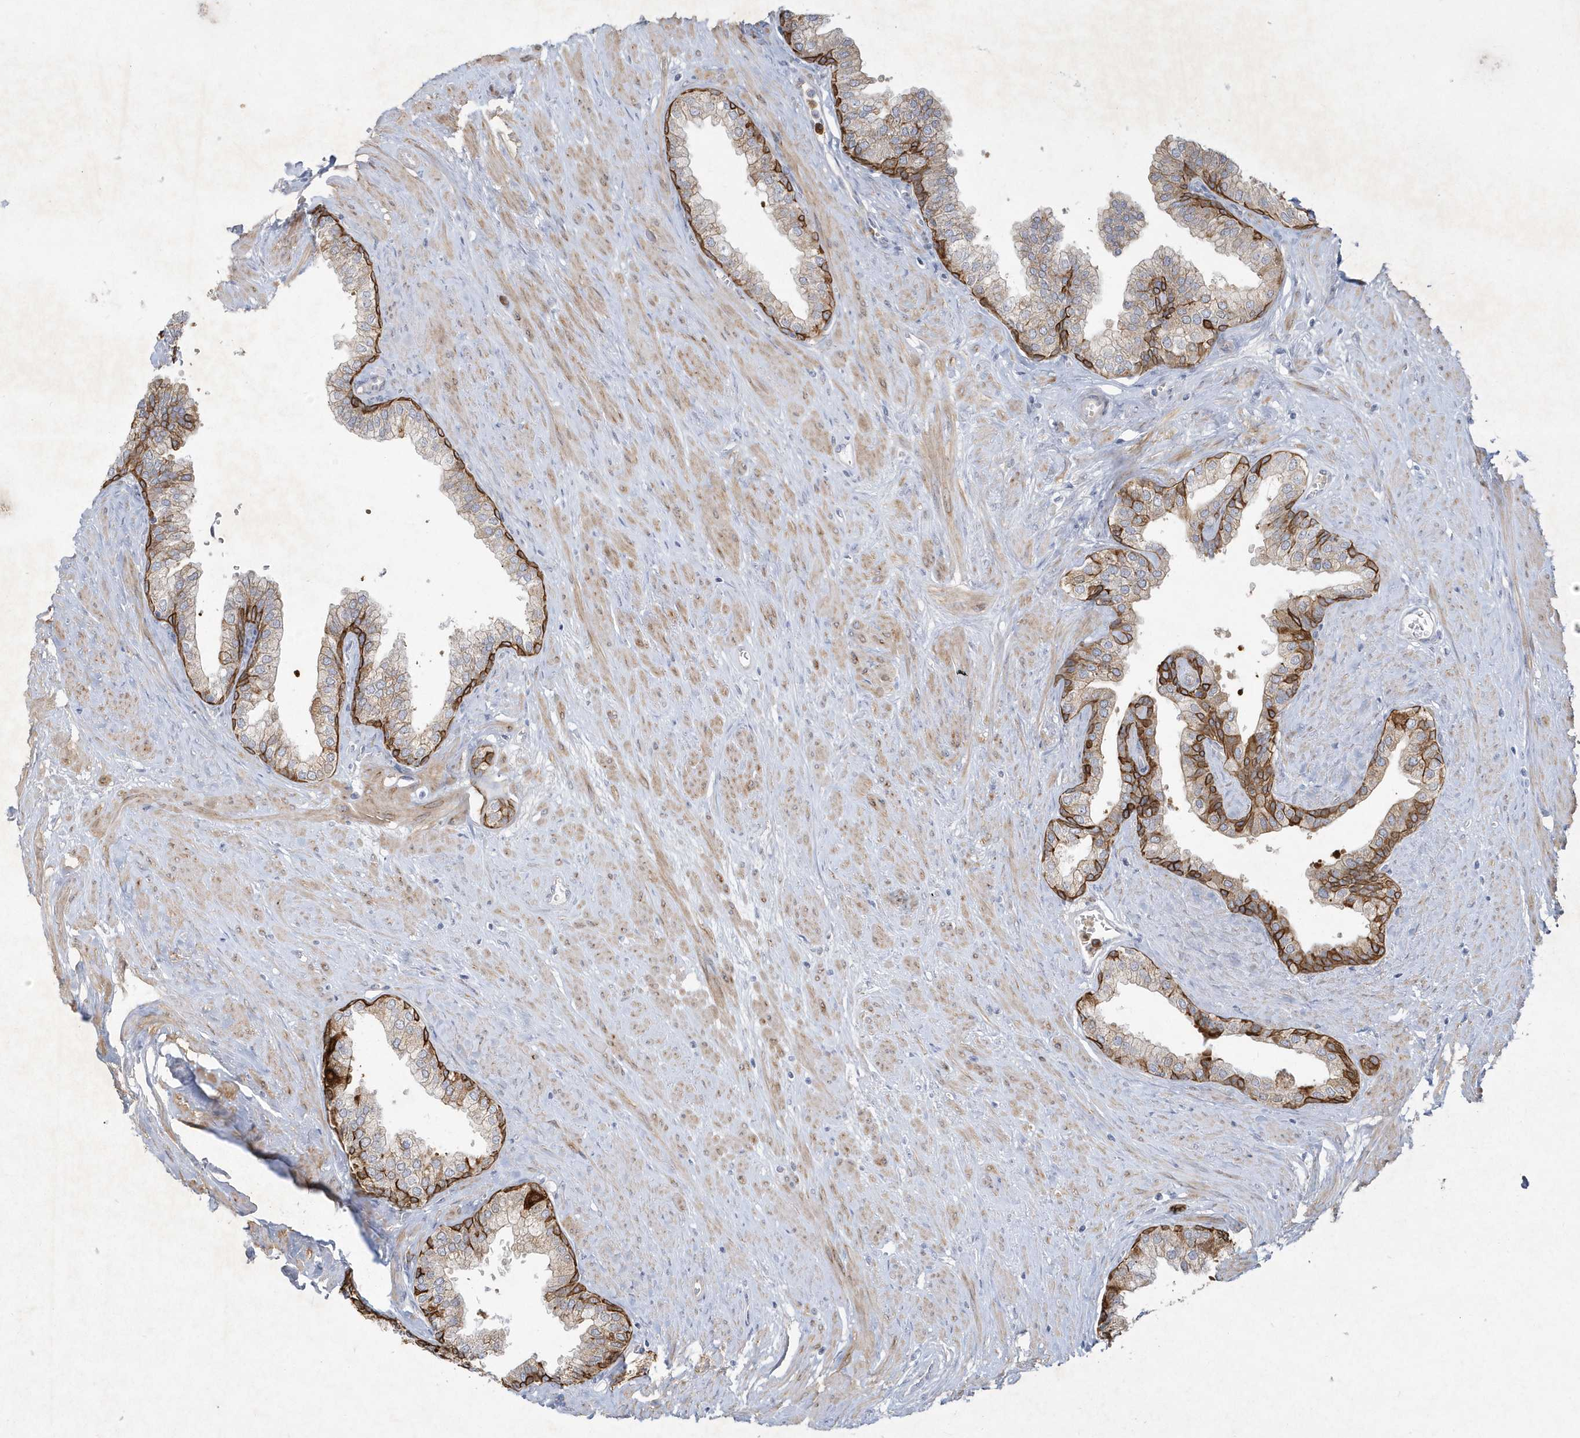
{"staining": {"intensity": "strong", "quantity": "25%-75%", "location": "cytoplasmic/membranous"}, "tissue": "prostate", "cell_type": "Glandular cells", "image_type": "normal", "snomed": [{"axis": "morphology", "description": "Normal tissue, NOS"}, {"axis": "morphology", "description": "Urothelial carcinoma, Low grade"}, {"axis": "topography", "description": "Urinary bladder"}, {"axis": "topography", "description": "Prostate"}], "caption": "The micrograph shows staining of unremarkable prostate, revealing strong cytoplasmic/membranous protein staining (brown color) within glandular cells. The staining is performed using DAB brown chromogen to label protein expression. The nuclei are counter-stained blue using hematoxylin.", "gene": "LARS1", "patient": {"sex": "male", "age": 60}}